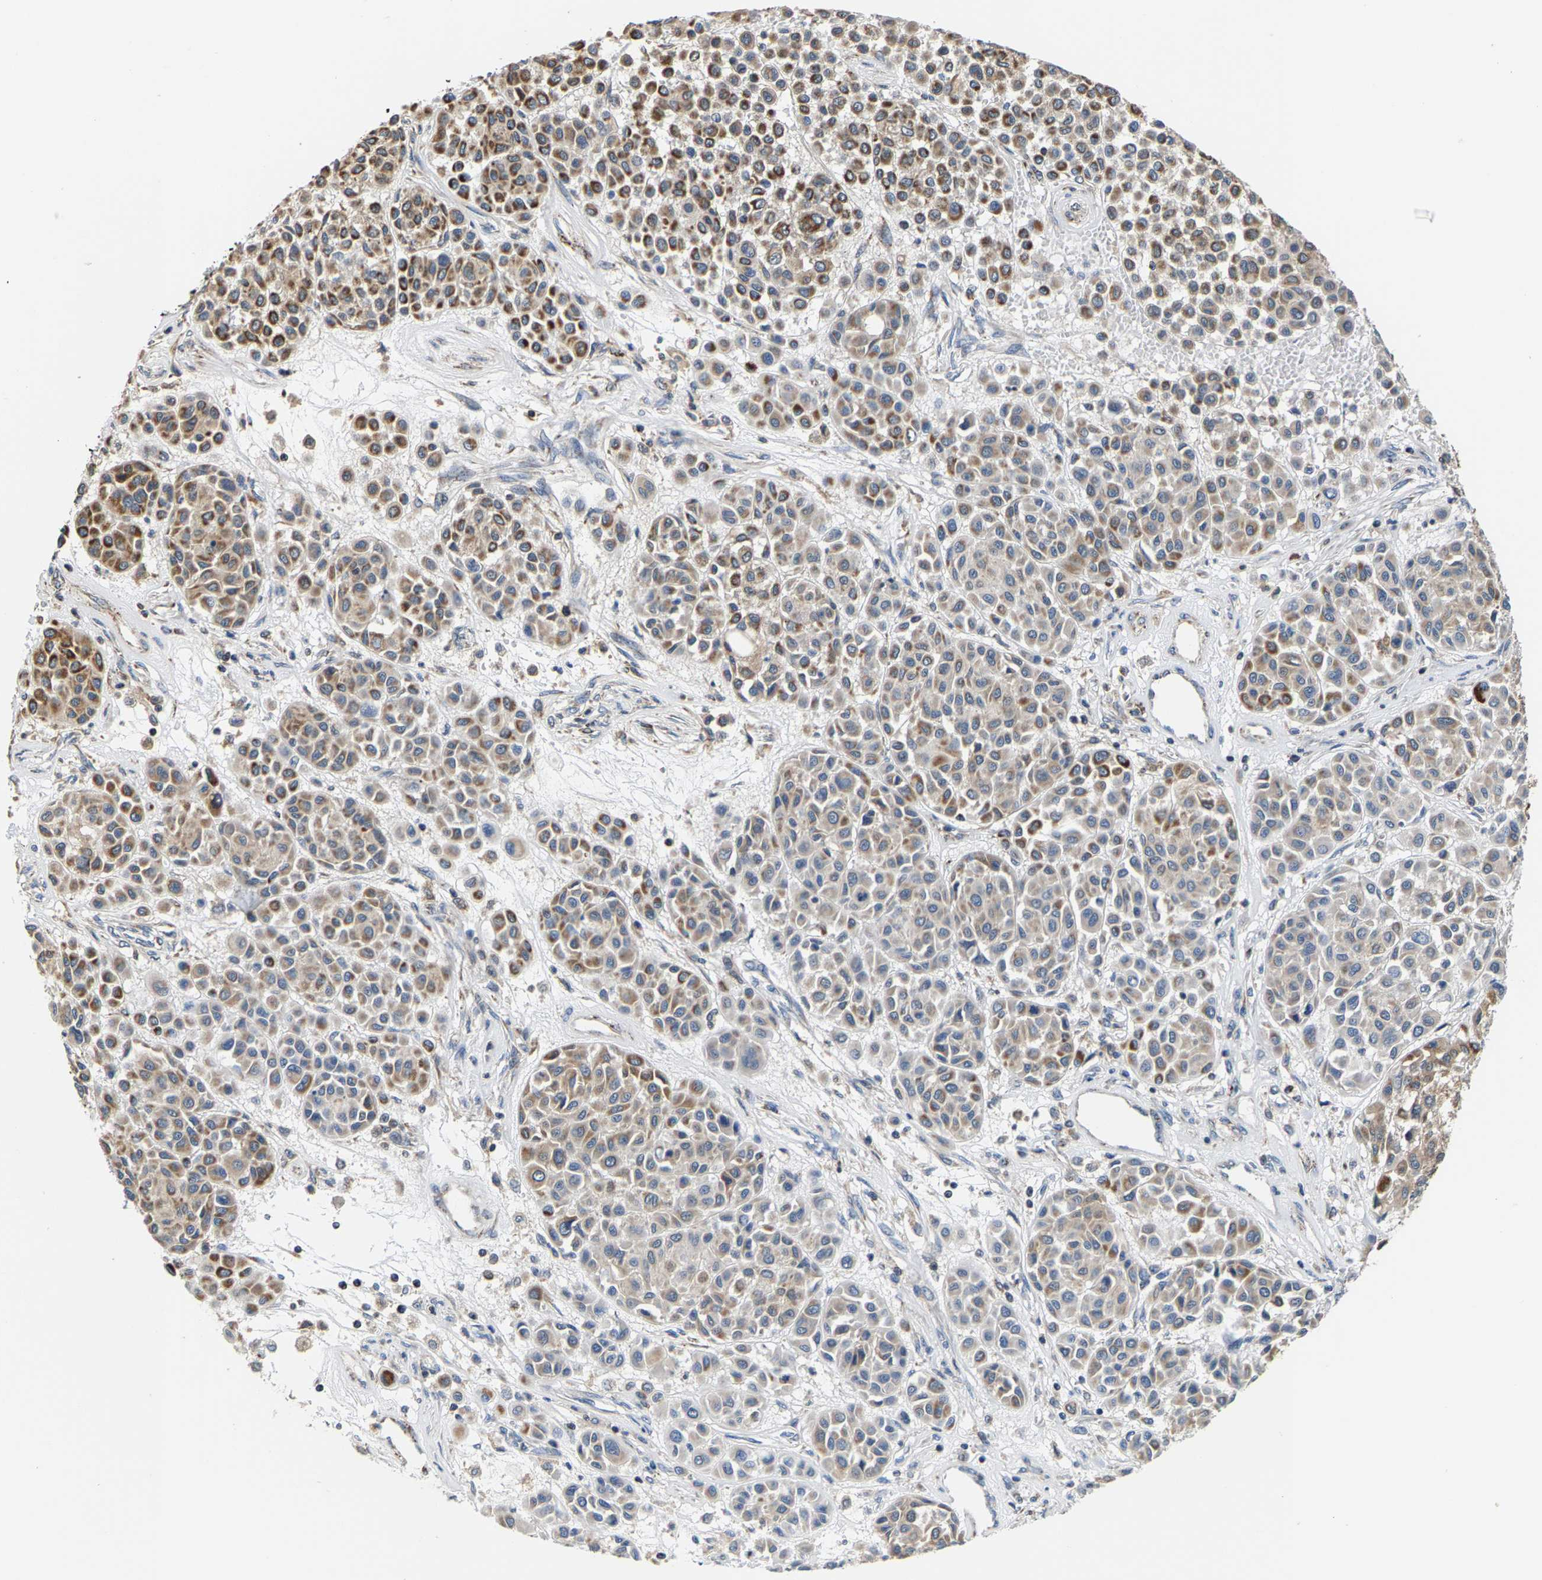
{"staining": {"intensity": "moderate", "quantity": ">75%", "location": "cytoplasmic/membranous"}, "tissue": "melanoma", "cell_type": "Tumor cells", "image_type": "cancer", "snomed": [{"axis": "morphology", "description": "Malignant melanoma, Metastatic site"}, {"axis": "topography", "description": "Soft tissue"}], "caption": "Protein positivity by immunohistochemistry (IHC) demonstrates moderate cytoplasmic/membranous expression in about >75% of tumor cells in melanoma. Ihc stains the protein of interest in brown and the nuclei are stained blue.", "gene": "SHMT2", "patient": {"sex": "male", "age": 41}}